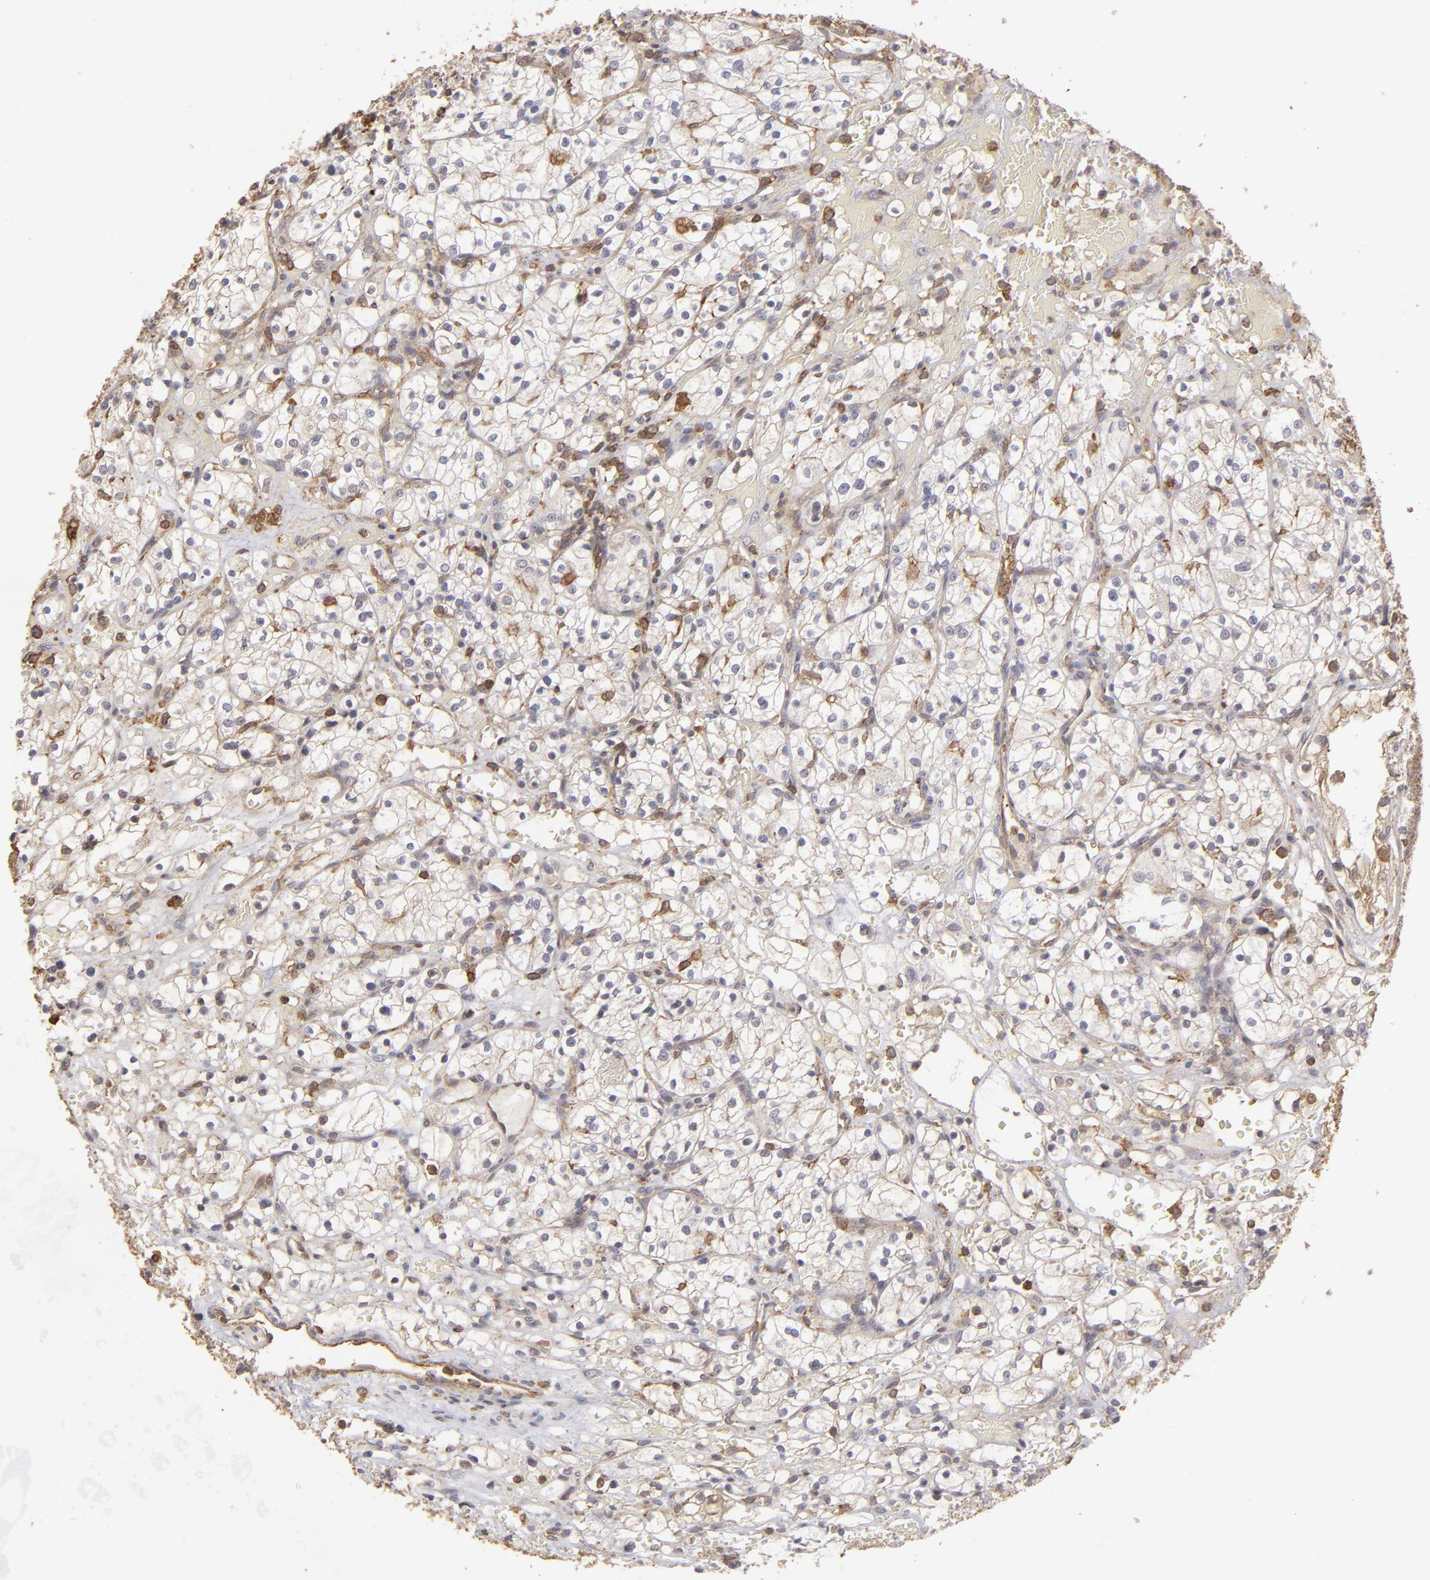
{"staining": {"intensity": "negative", "quantity": "none", "location": "none"}, "tissue": "renal cancer", "cell_type": "Tumor cells", "image_type": "cancer", "snomed": [{"axis": "morphology", "description": "Adenocarcinoma, NOS"}, {"axis": "topography", "description": "Kidney"}], "caption": "An image of human renal adenocarcinoma is negative for staining in tumor cells. The staining was performed using DAB (3,3'-diaminobenzidine) to visualize the protein expression in brown, while the nuclei were stained in blue with hematoxylin (Magnification: 20x).", "gene": "ACTB", "patient": {"sex": "female", "age": 60}}